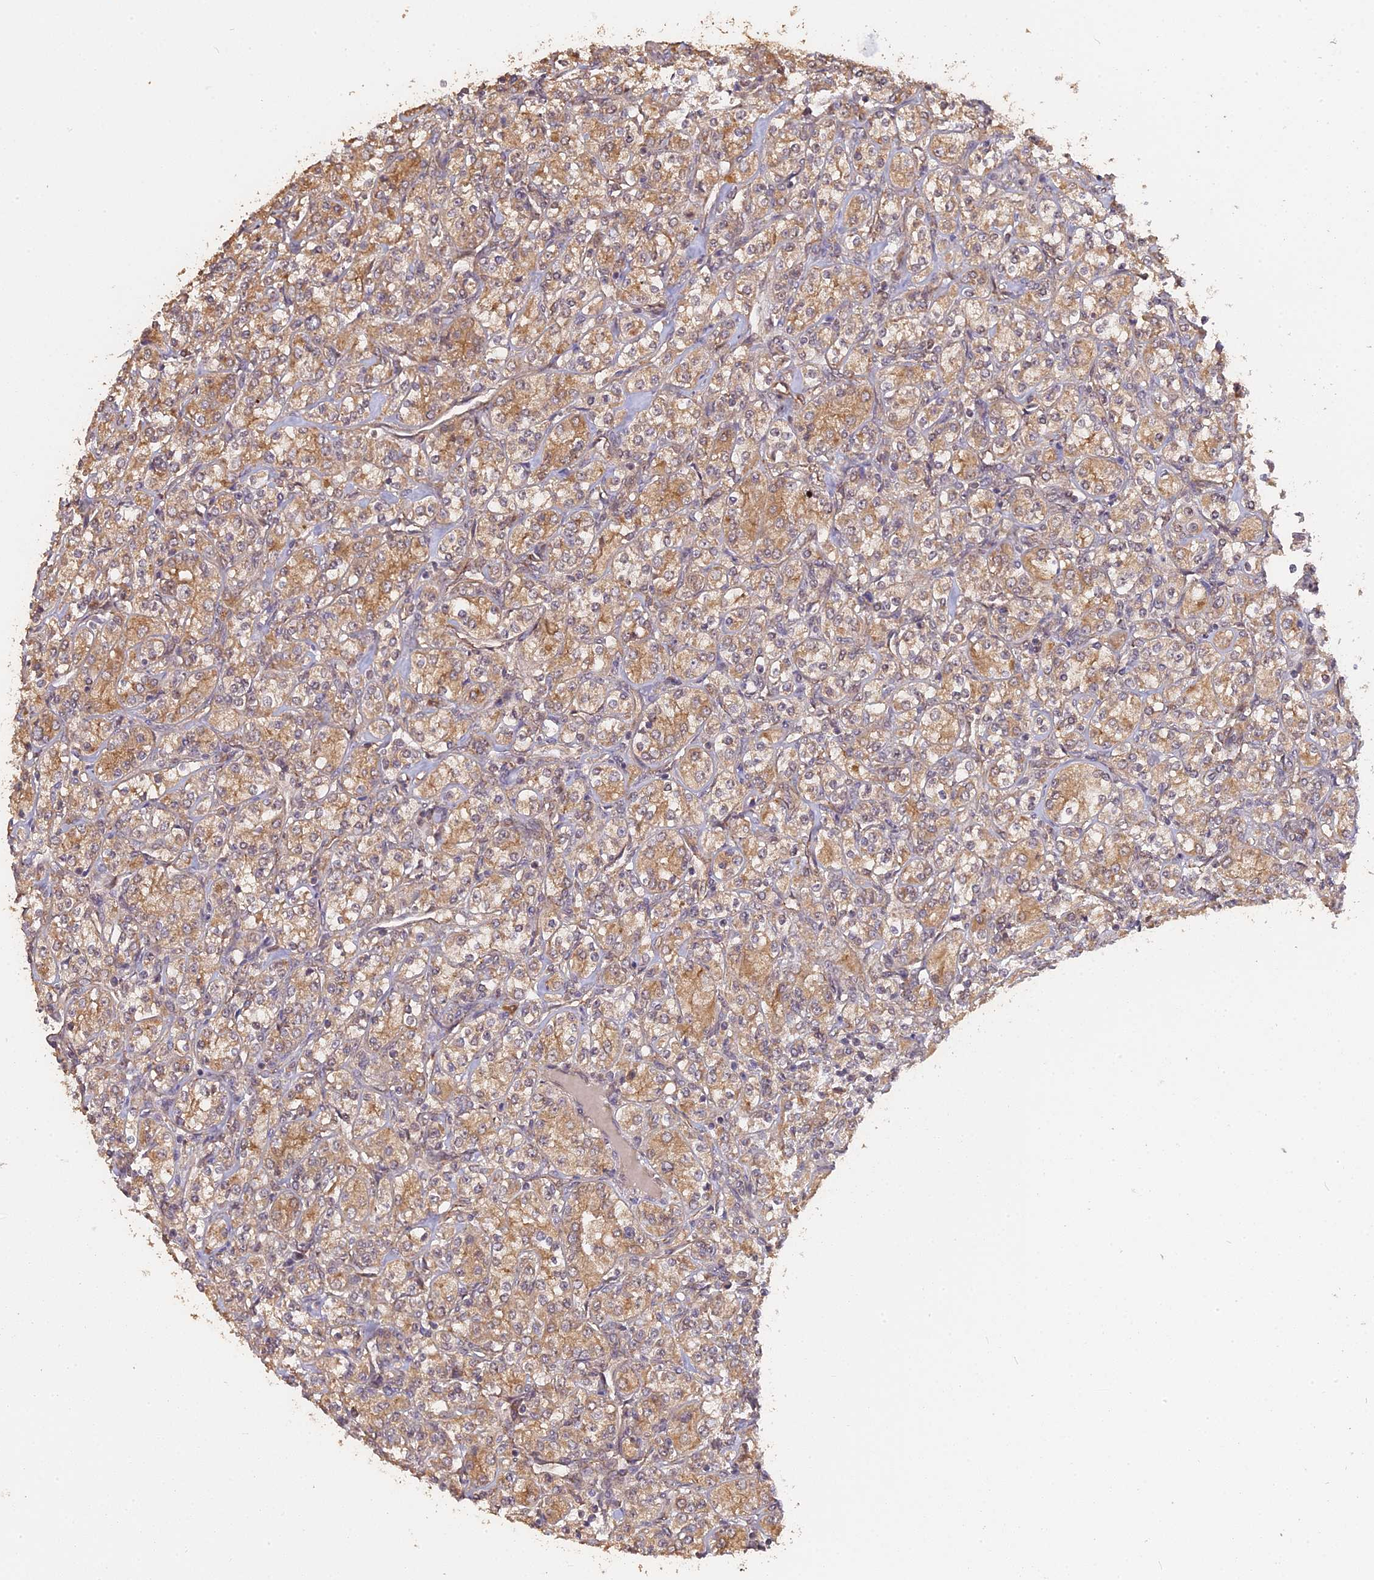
{"staining": {"intensity": "moderate", "quantity": ">75%", "location": "cytoplasmic/membranous"}, "tissue": "renal cancer", "cell_type": "Tumor cells", "image_type": "cancer", "snomed": [{"axis": "morphology", "description": "Adenocarcinoma, NOS"}, {"axis": "topography", "description": "Kidney"}], "caption": "Protein staining by immunohistochemistry (IHC) demonstrates moderate cytoplasmic/membranous expression in about >75% of tumor cells in renal adenocarcinoma.", "gene": "ARHGAP40", "patient": {"sex": "male", "age": 77}}